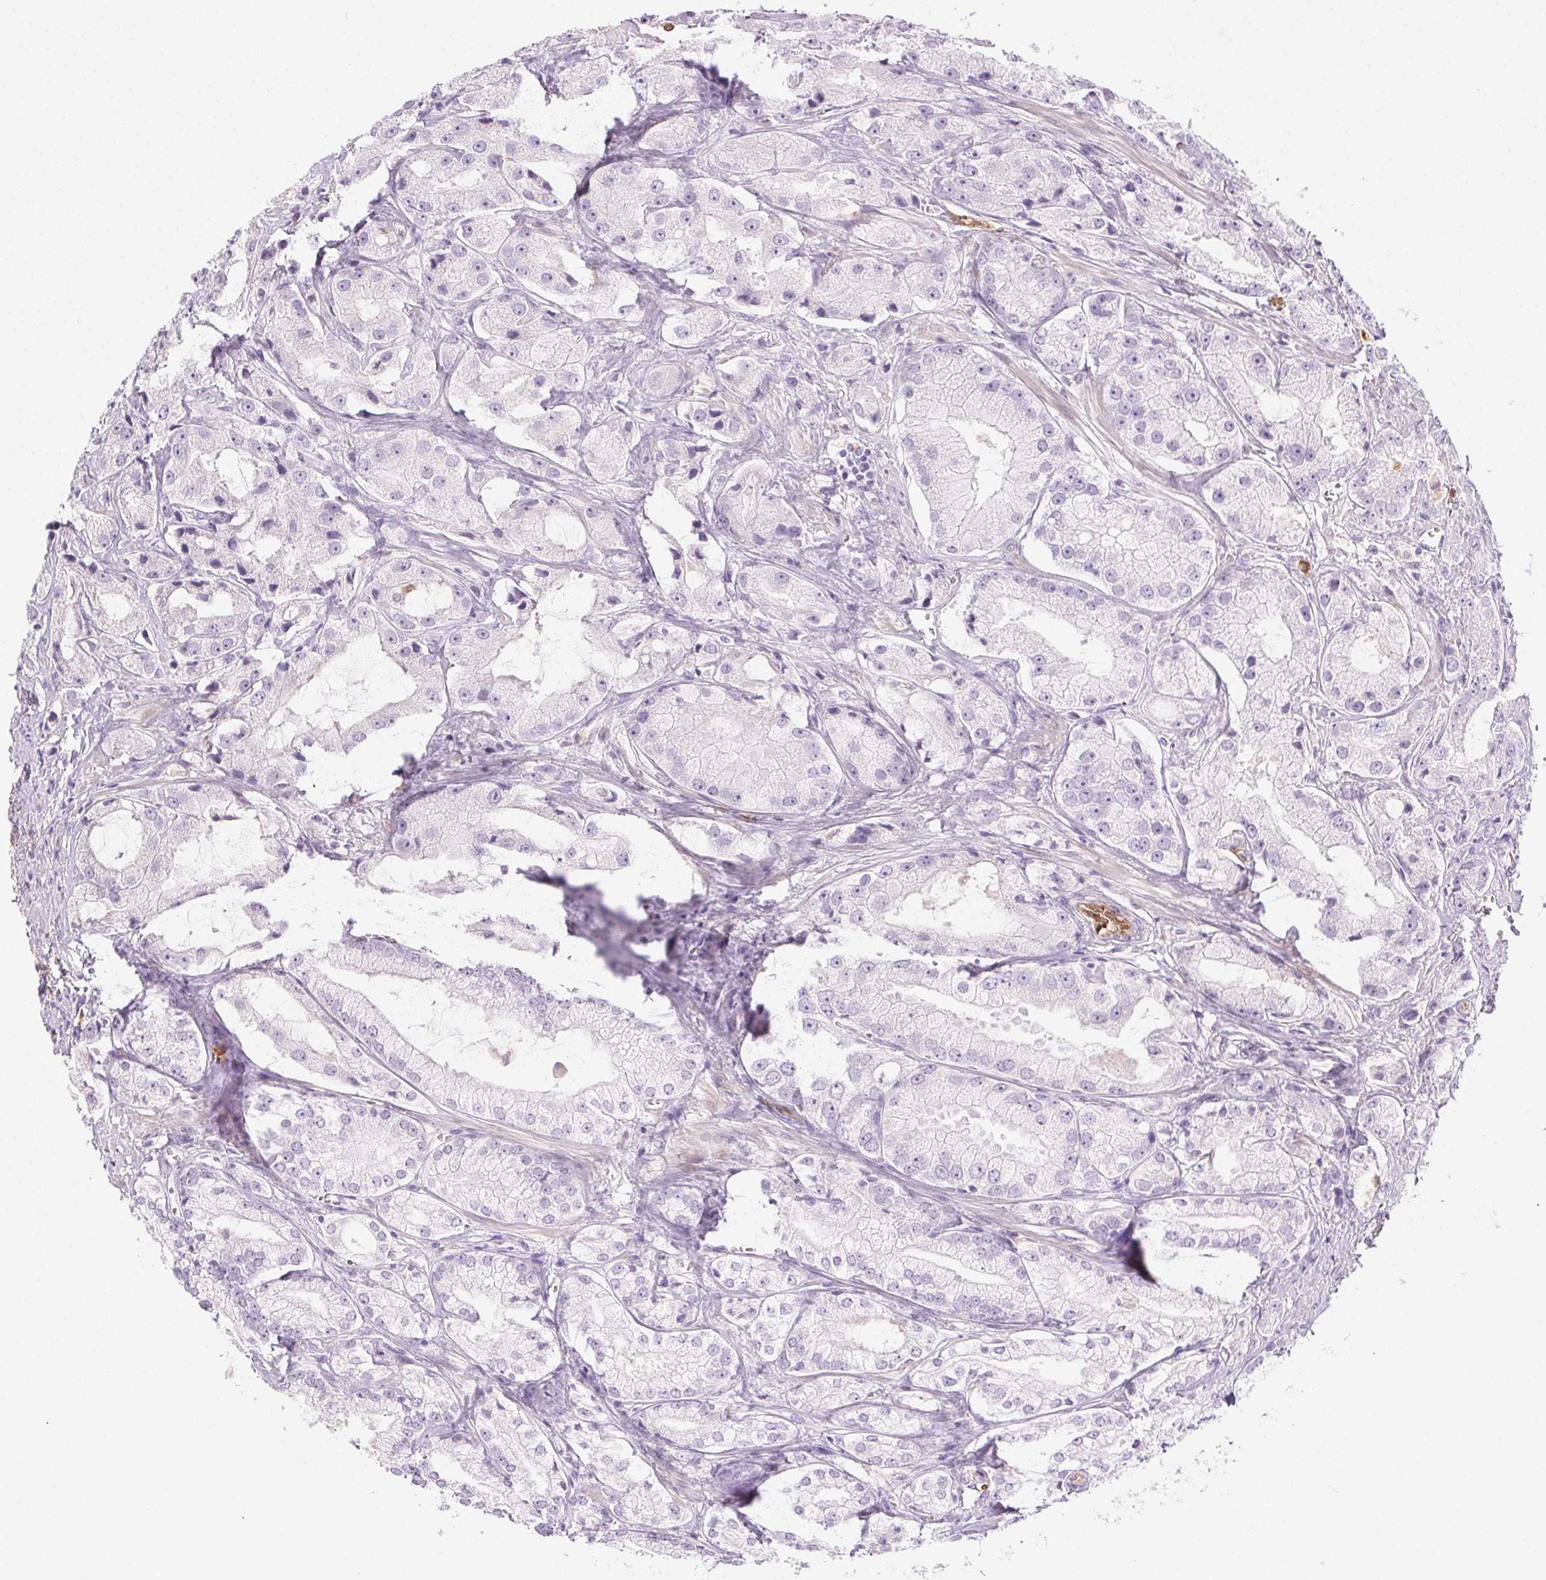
{"staining": {"intensity": "negative", "quantity": "none", "location": "none"}, "tissue": "prostate cancer", "cell_type": "Tumor cells", "image_type": "cancer", "snomed": [{"axis": "morphology", "description": "Adenocarcinoma, High grade"}, {"axis": "topography", "description": "Prostate"}], "caption": "High magnification brightfield microscopy of adenocarcinoma (high-grade) (prostate) stained with DAB (brown) and counterstained with hematoxylin (blue): tumor cells show no significant expression.", "gene": "TMEM45A", "patient": {"sex": "male", "age": 64}}